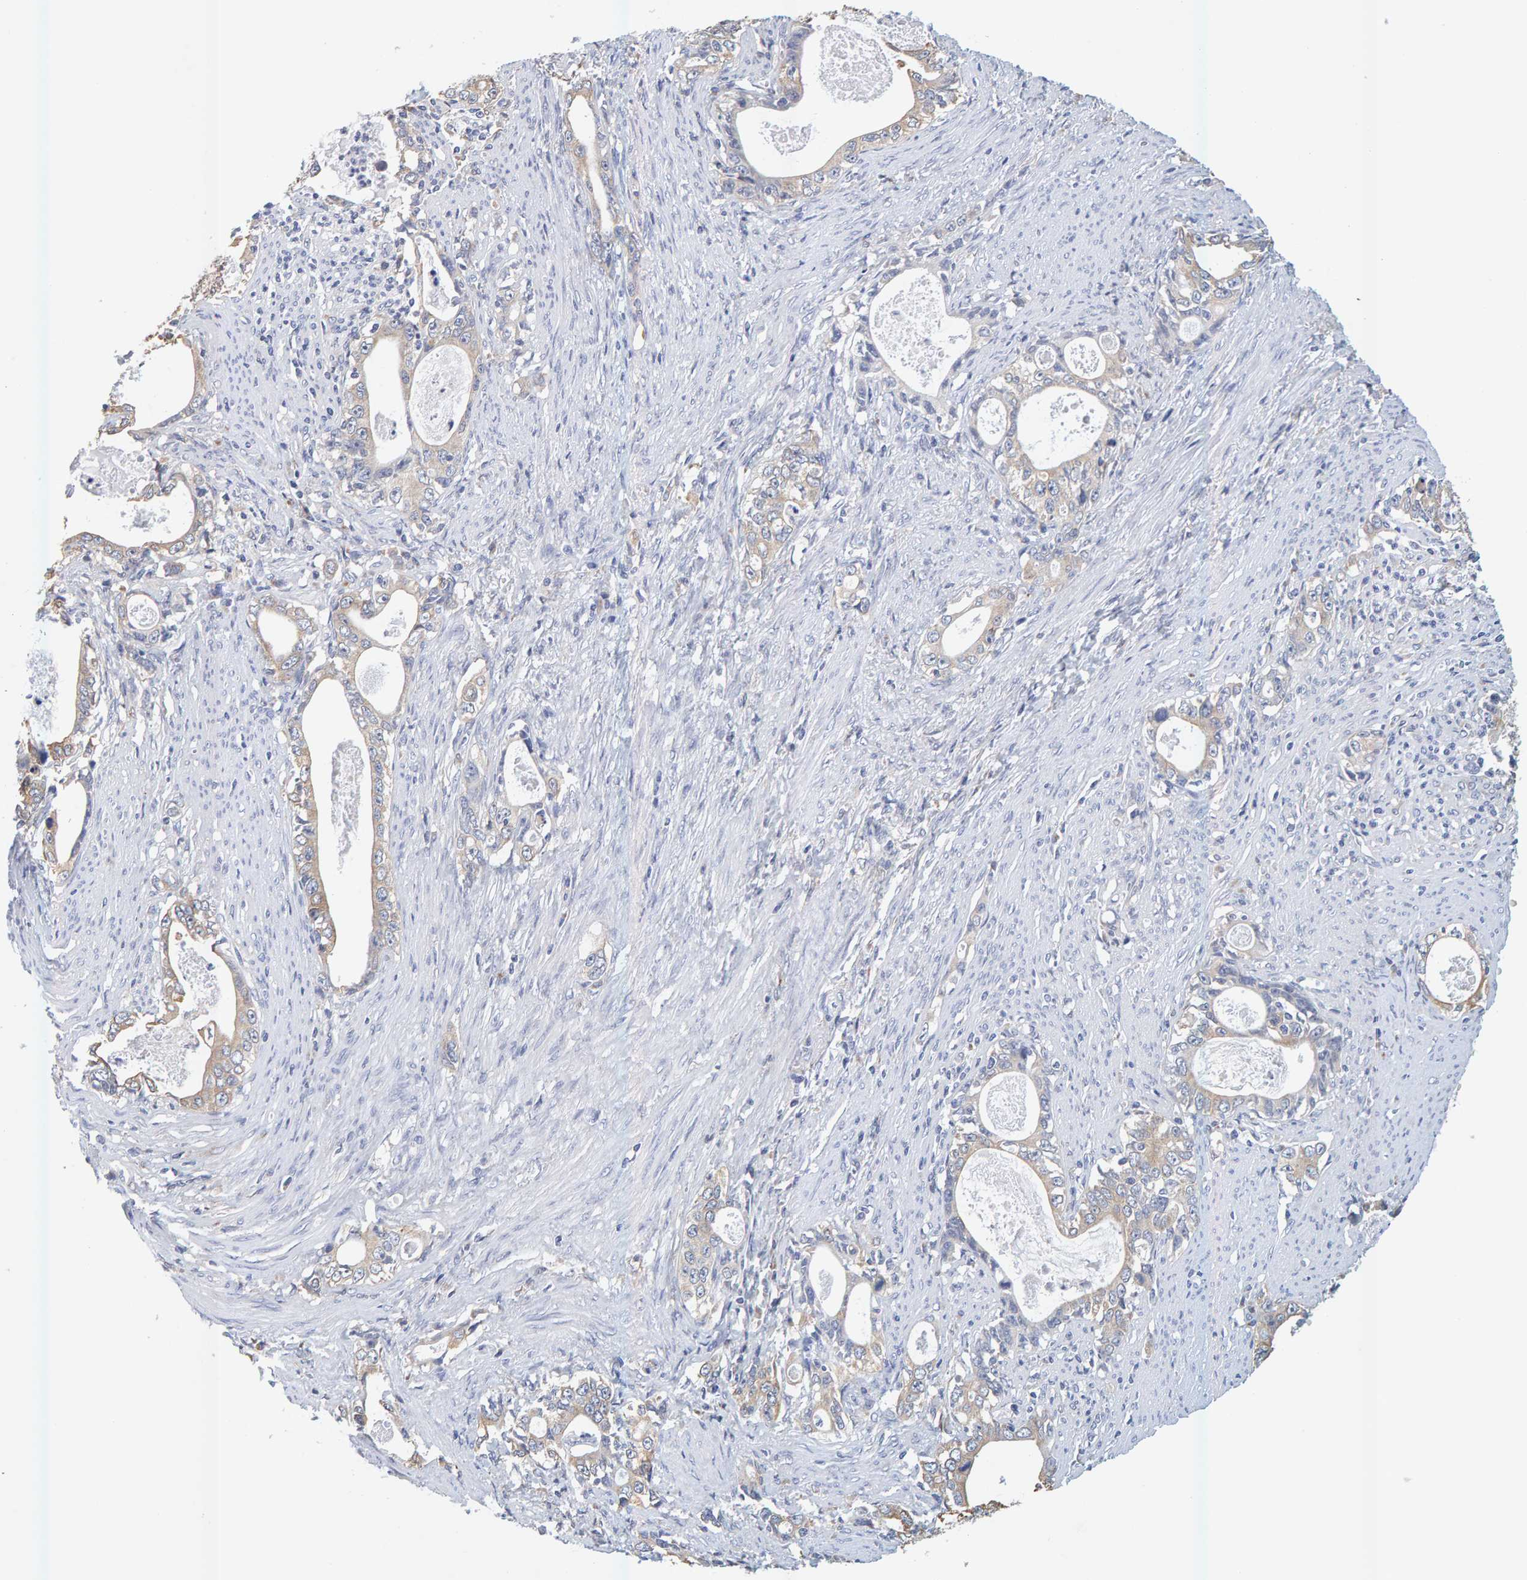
{"staining": {"intensity": "weak", "quantity": ">75%", "location": "cytoplasmic/membranous"}, "tissue": "stomach cancer", "cell_type": "Tumor cells", "image_type": "cancer", "snomed": [{"axis": "morphology", "description": "Adenocarcinoma, NOS"}, {"axis": "topography", "description": "Stomach, lower"}], "caption": "A histopathology image of stomach adenocarcinoma stained for a protein exhibits weak cytoplasmic/membranous brown staining in tumor cells.", "gene": "SGPL1", "patient": {"sex": "female", "age": 72}}